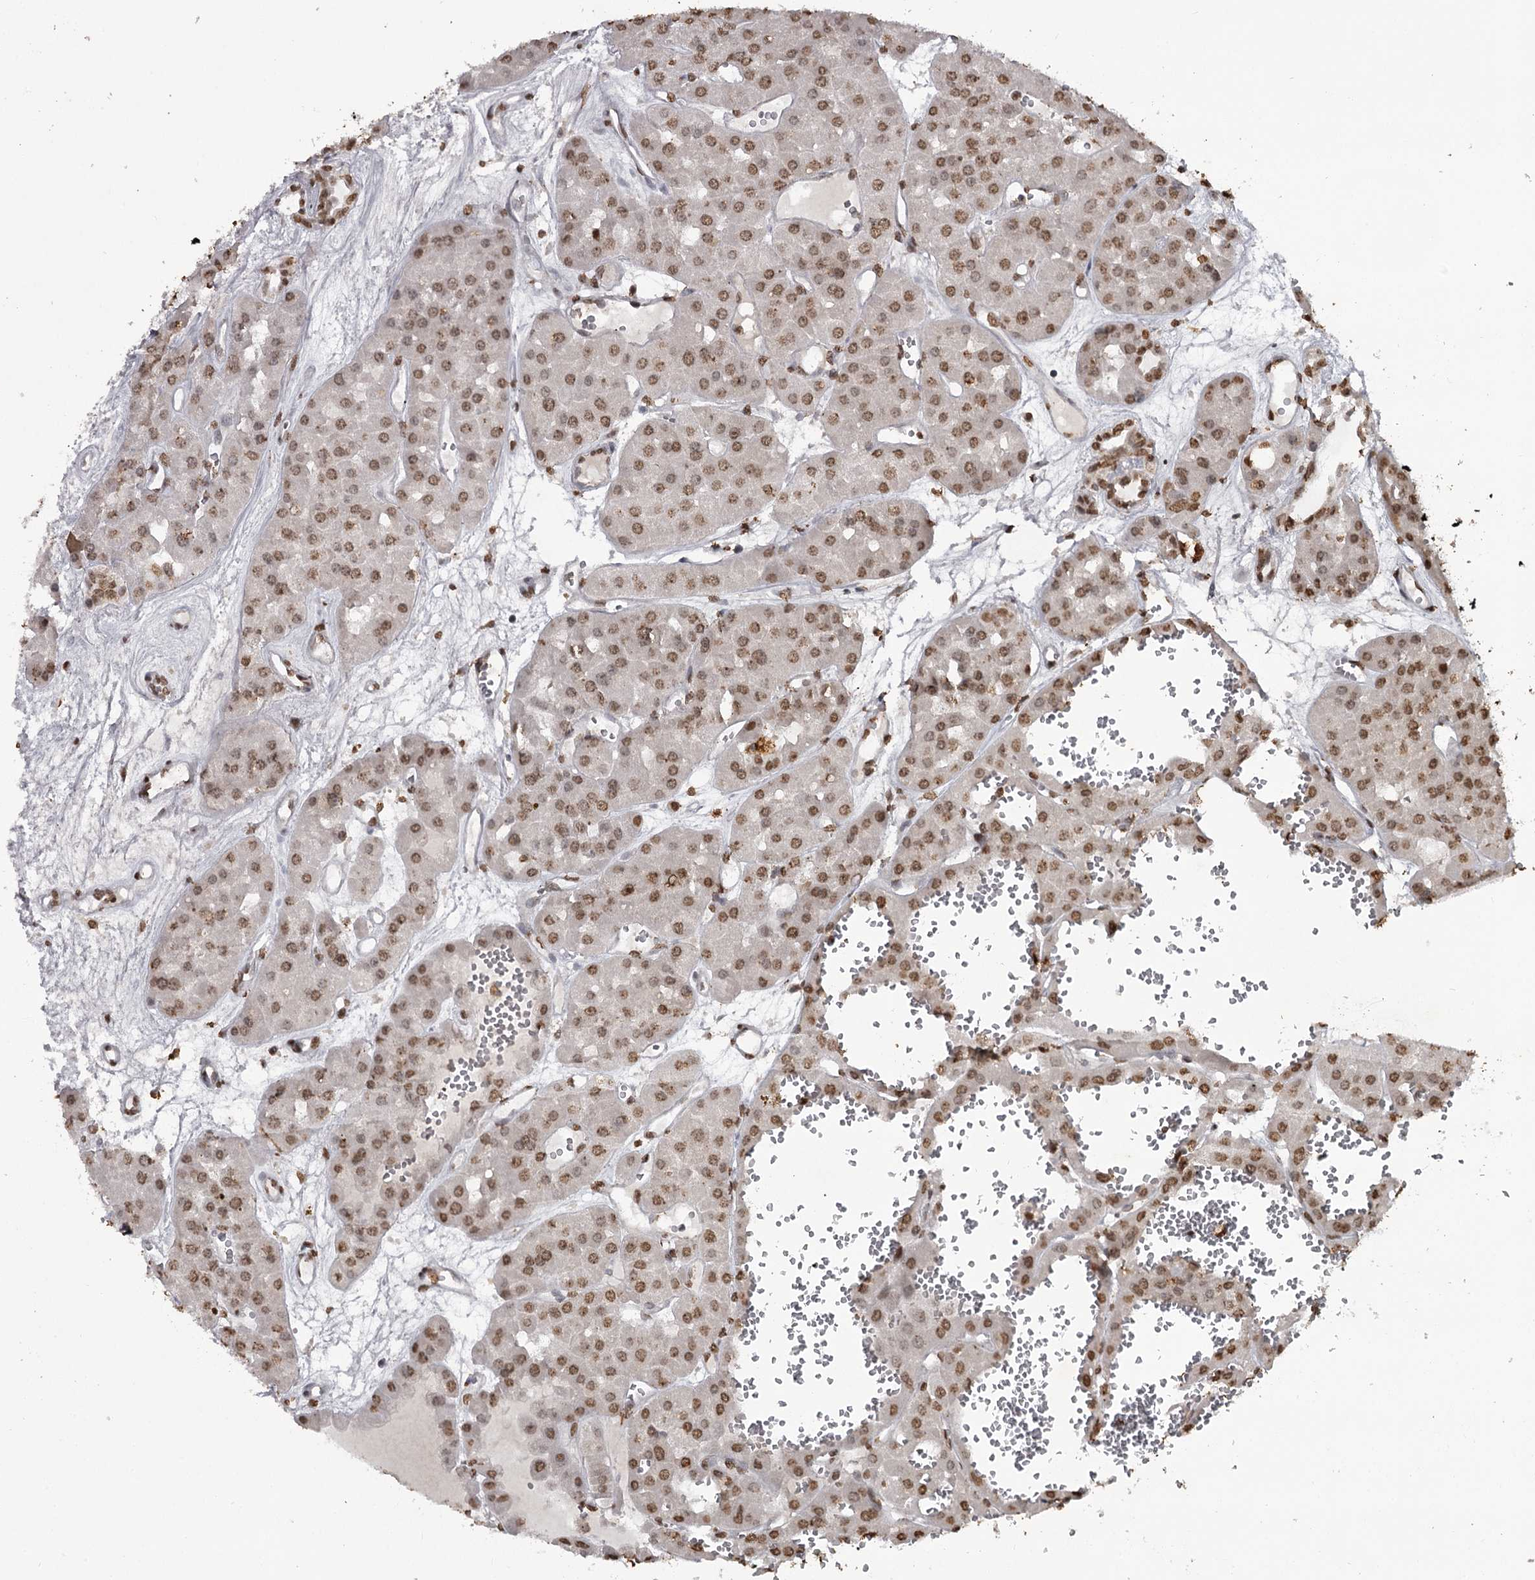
{"staining": {"intensity": "moderate", "quantity": ">75%", "location": "nuclear"}, "tissue": "renal cancer", "cell_type": "Tumor cells", "image_type": "cancer", "snomed": [{"axis": "morphology", "description": "Carcinoma, NOS"}, {"axis": "topography", "description": "Kidney"}], "caption": "This is a histology image of immunohistochemistry (IHC) staining of carcinoma (renal), which shows moderate expression in the nuclear of tumor cells.", "gene": "THYN1", "patient": {"sex": "female", "age": 75}}